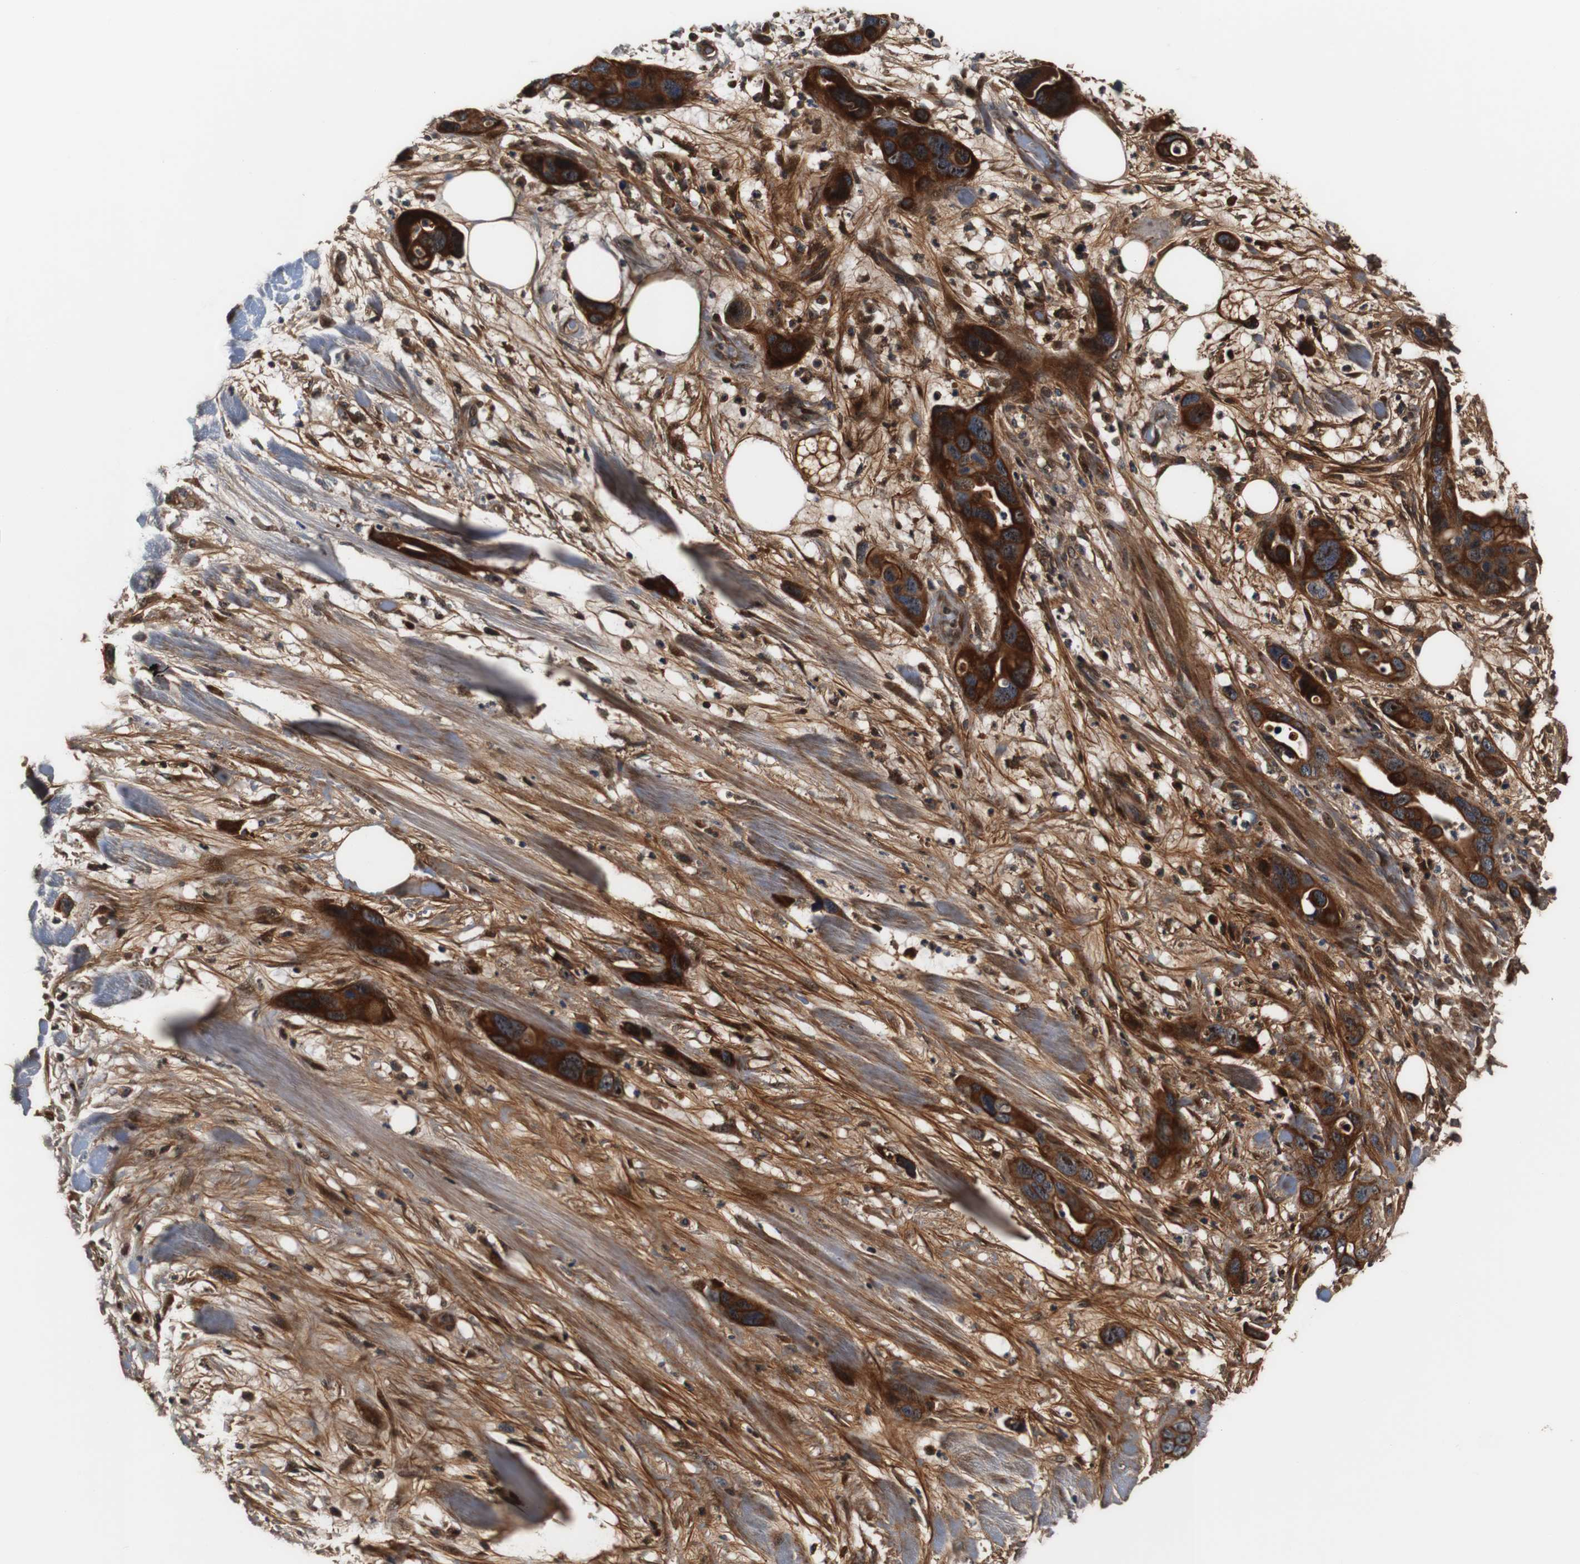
{"staining": {"intensity": "strong", "quantity": ">75%", "location": "cytoplasmic/membranous"}, "tissue": "pancreatic cancer", "cell_type": "Tumor cells", "image_type": "cancer", "snomed": [{"axis": "morphology", "description": "Adenocarcinoma, NOS"}, {"axis": "topography", "description": "Pancreas"}], "caption": "This is a micrograph of immunohistochemistry (IHC) staining of adenocarcinoma (pancreatic), which shows strong staining in the cytoplasmic/membranous of tumor cells.", "gene": "LRP4", "patient": {"sex": "female", "age": 71}}